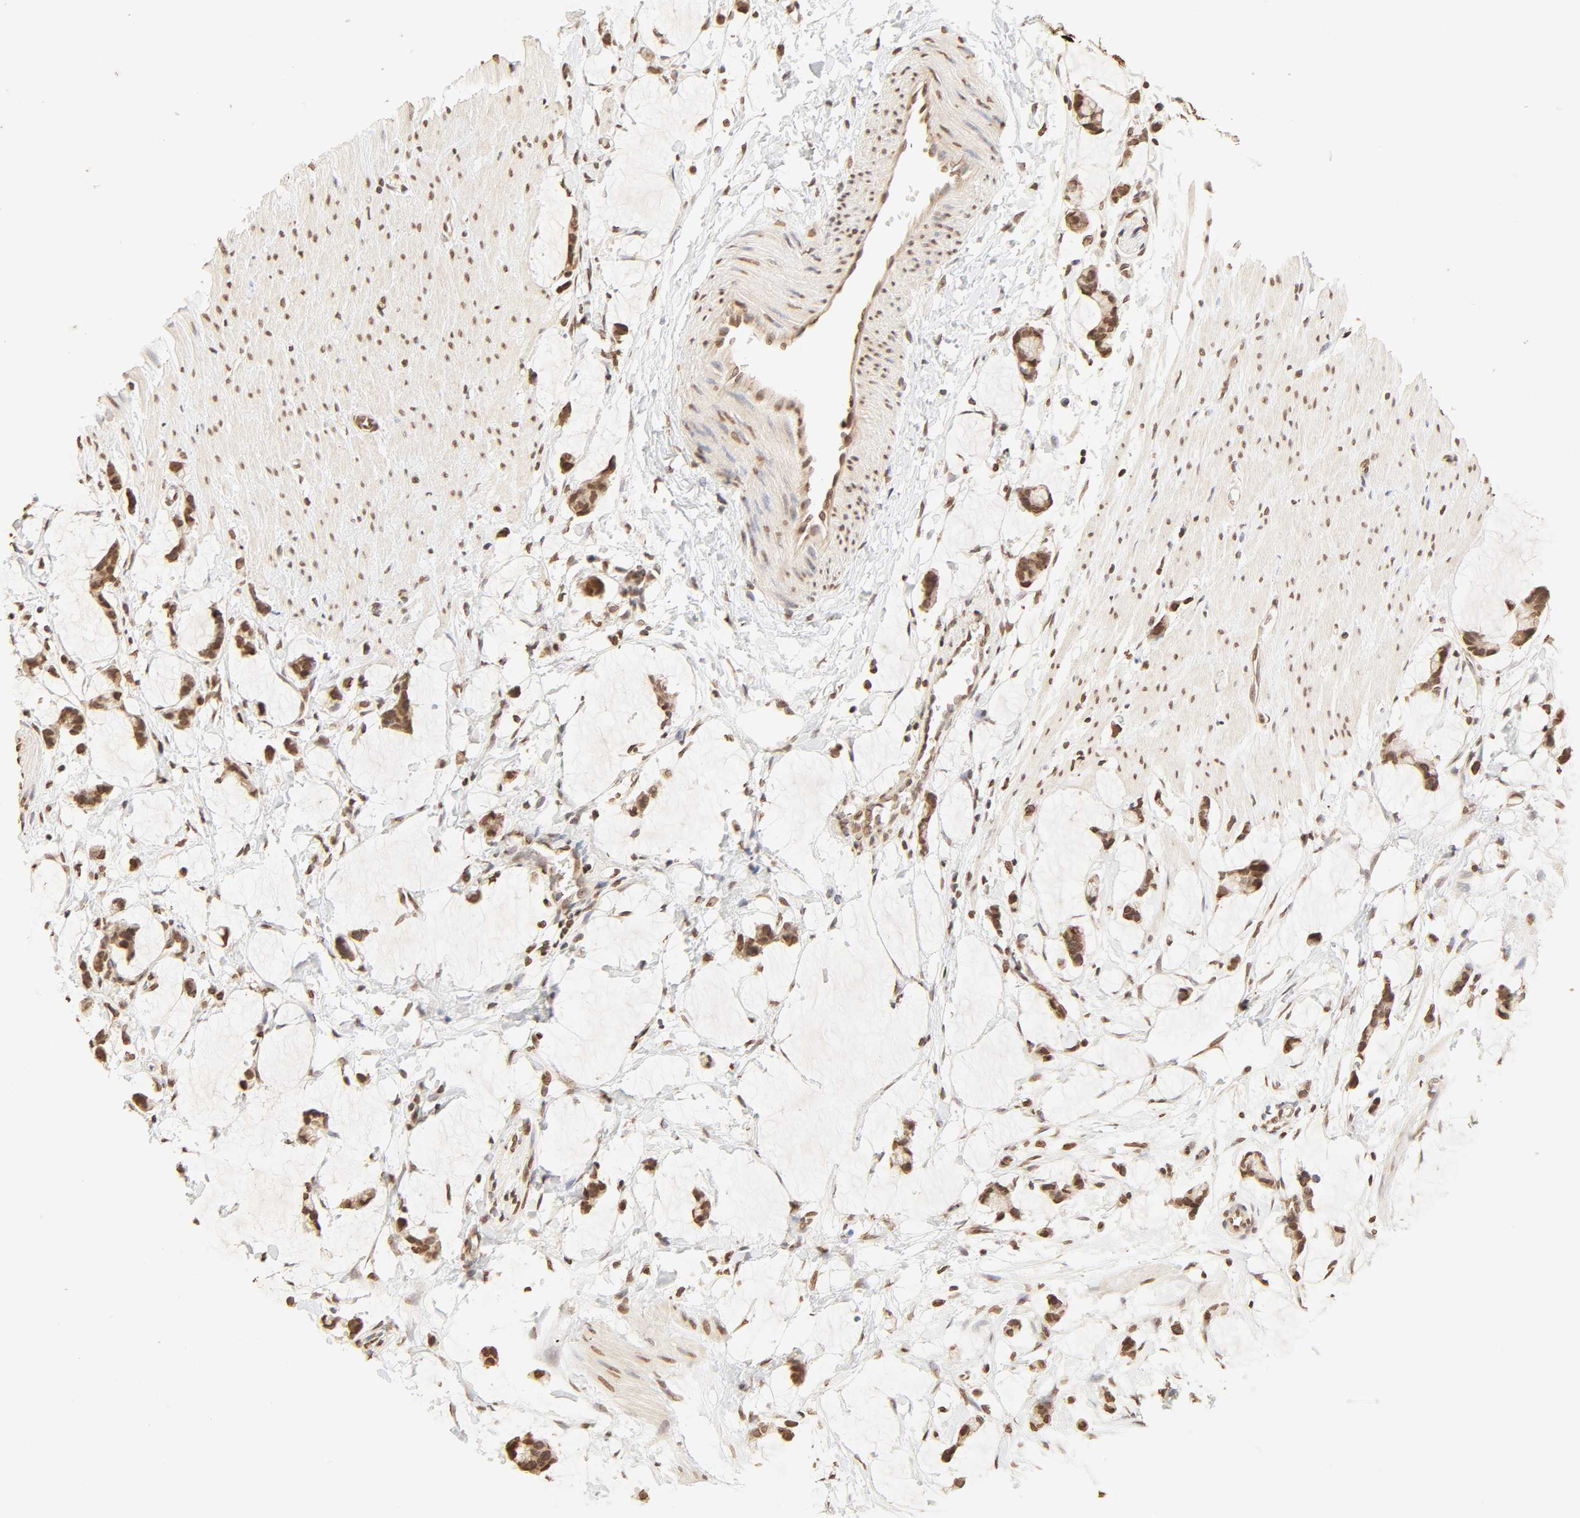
{"staining": {"intensity": "strong", "quantity": ">75%", "location": "cytoplasmic/membranous,nuclear"}, "tissue": "colorectal cancer", "cell_type": "Tumor cells", "image_type": "cancer", "snomed": [{"axis": "morphology", "description": "Adenocarcinoma, NOS"}, {"axis": "topography", "description": "Colon"}], "caption": "A high-resolution photomicrograph shows immunohistochemistry (IHC) staining of colorectal adenocarcinoma, which shows strong cytoplasmic/membranous and nuclear staining in approximately >75% of tumor cells. The staining was performed using DAB (3,3'-diaminobenzidine) to visualize the protein expression in brown, while the nuclei were stained in blue with hematoxylin (Magnification: 20x).", "gene": "TBL1X", "patient": {"sex": "male", "age": 14}}